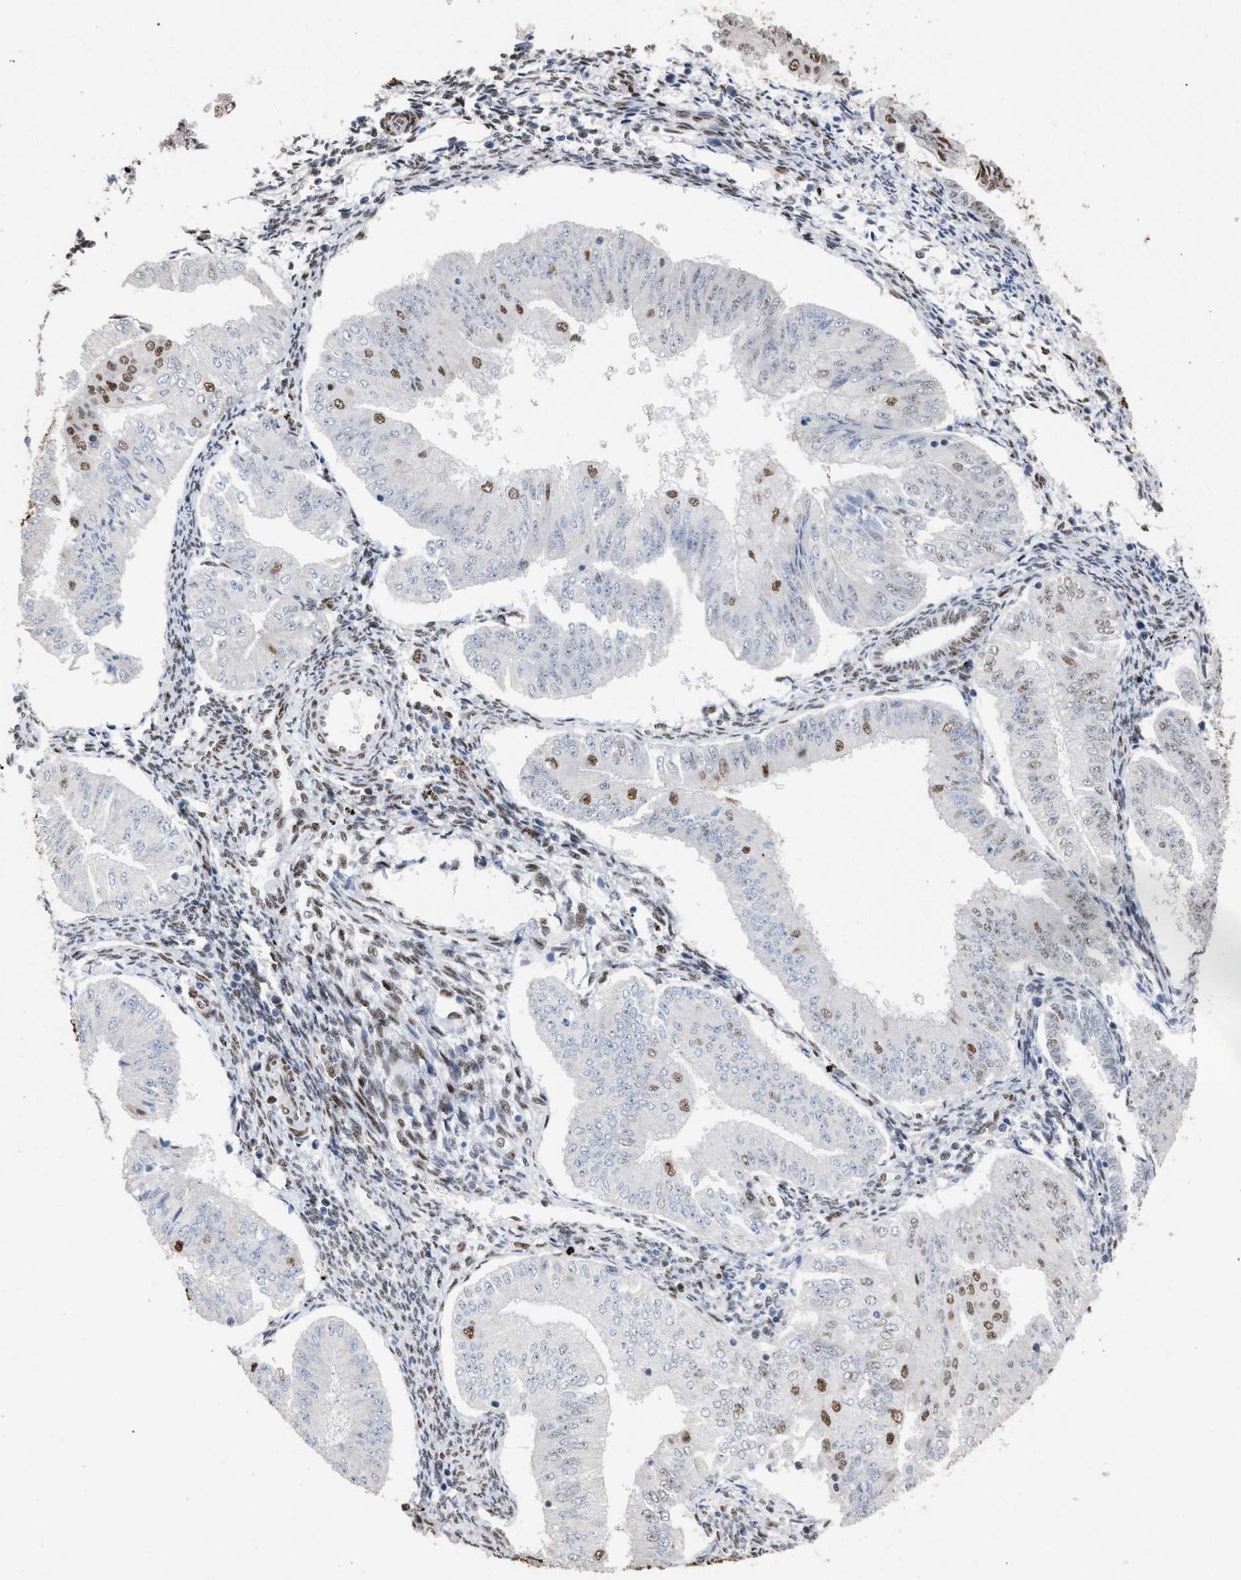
{"staining": {"intensity": "moderate", "quantity": "<25%", "location": "nuclear"}, "tissue": "endometrial cancer", "cell_type": "Tumor cells", "image_type": "cancer", "snomed": [{"axis": "morphology", "description": "Normal tissue, NOS"}, {"axis": "morphology", "description": "Adenocarcinoma, NOS"}, {"axis": "topography", "description": "Endometrium"}], "caption": "Immunohistochemical staining of adenocarcinoma (endometrial) displays moderate nuclear protein expression in about <25% of tumor cells.", "gene": "TP53BP1", "patient": {"sex": "female", "age": 53}}